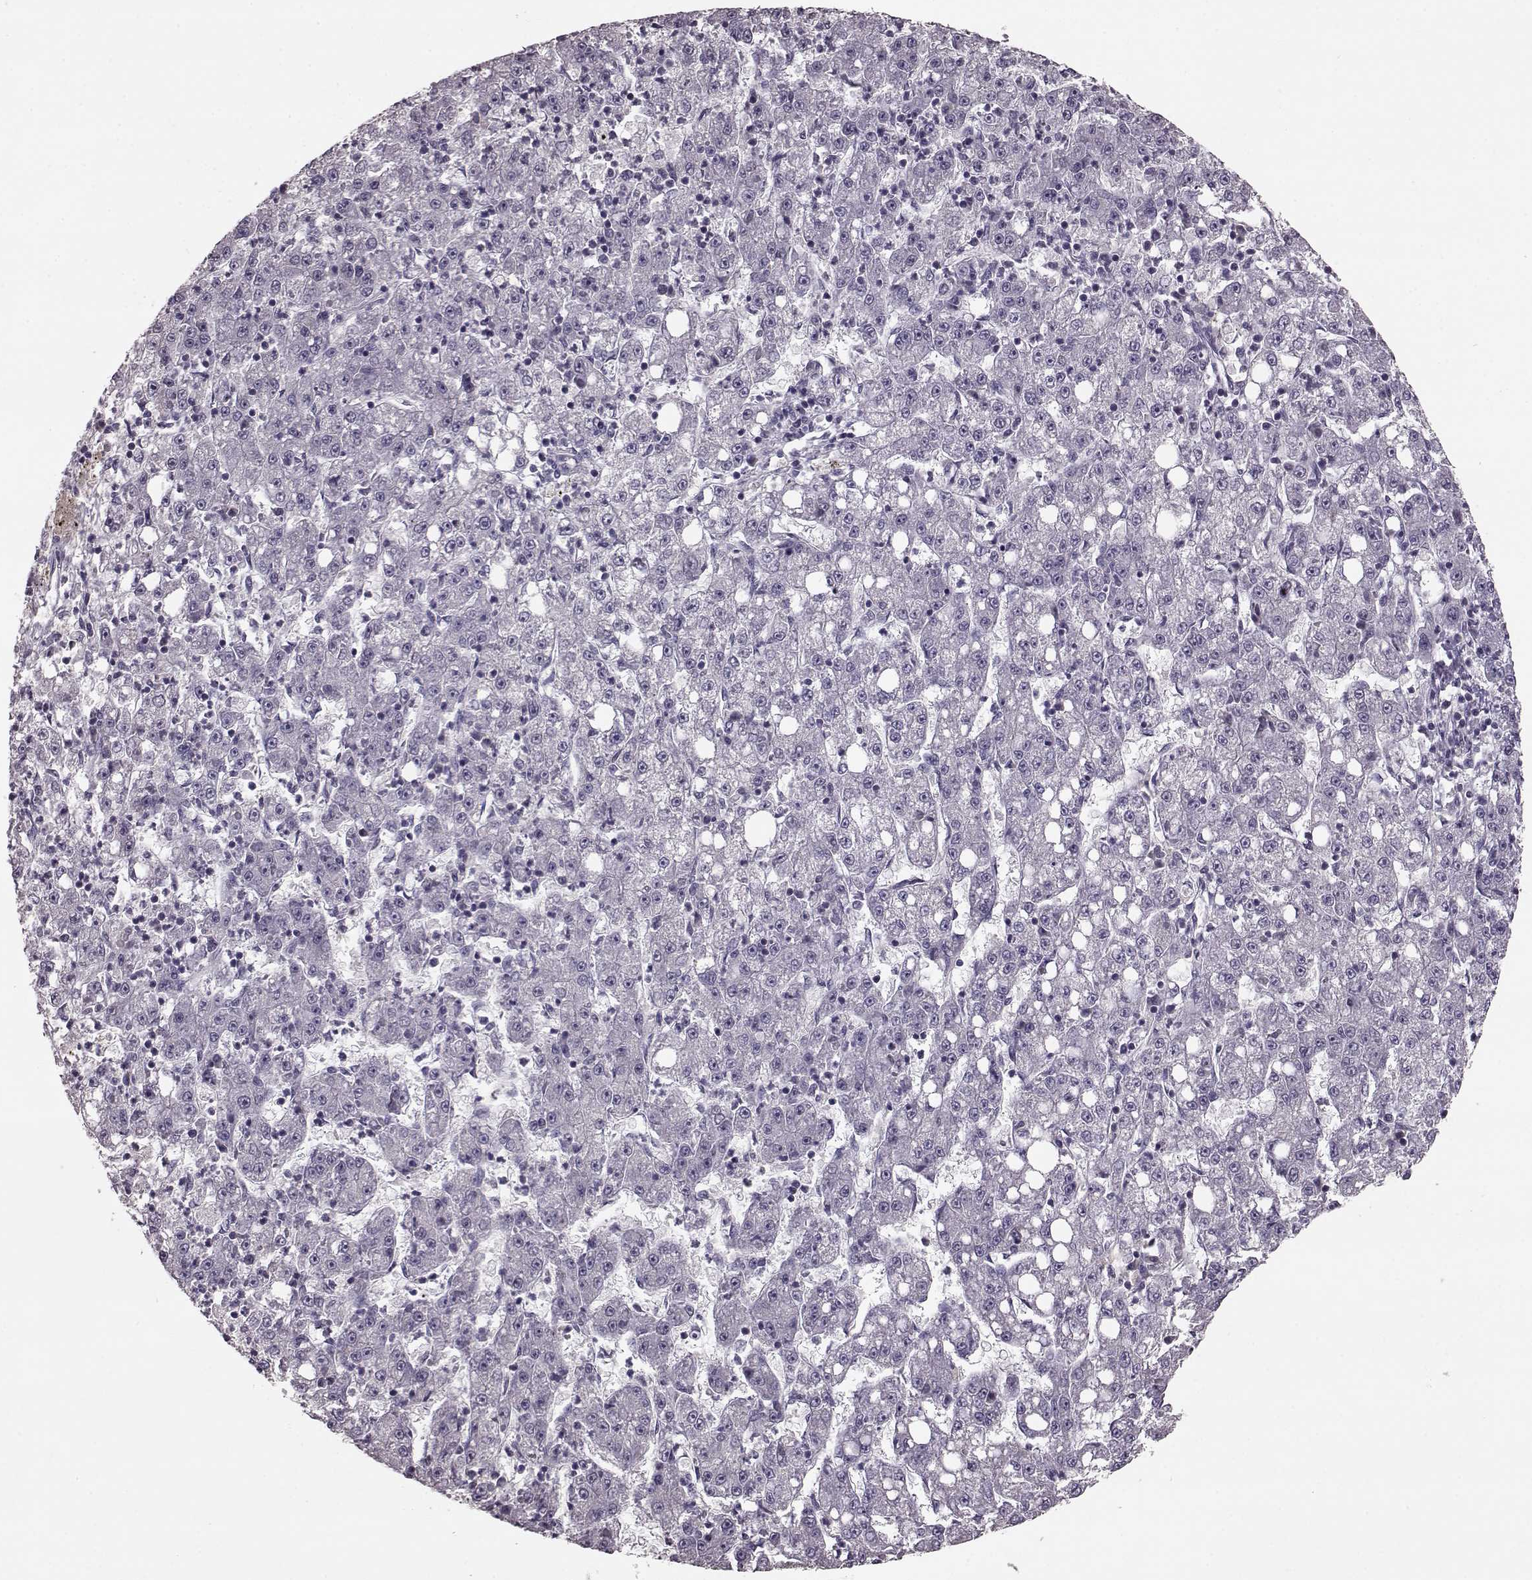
{"staining": {"intensity": "negative", "quantity": "none", "location": "none"}, "tissue": "liver cancer", "cell_type": "Tumor cells", "image_type": "cancer", "snomed": [{"axis": "morphology", "description": "Carcinoma, Hepatocellular, NOS"}, {"axis": "topography", "description": "Liver"}], "caption": "This is an IHC histopathology image of human liver cancer. There is no positivity in tumor cells.", "gene": "SLC52A3", "patient": {"sex": "female", "age": 65}}